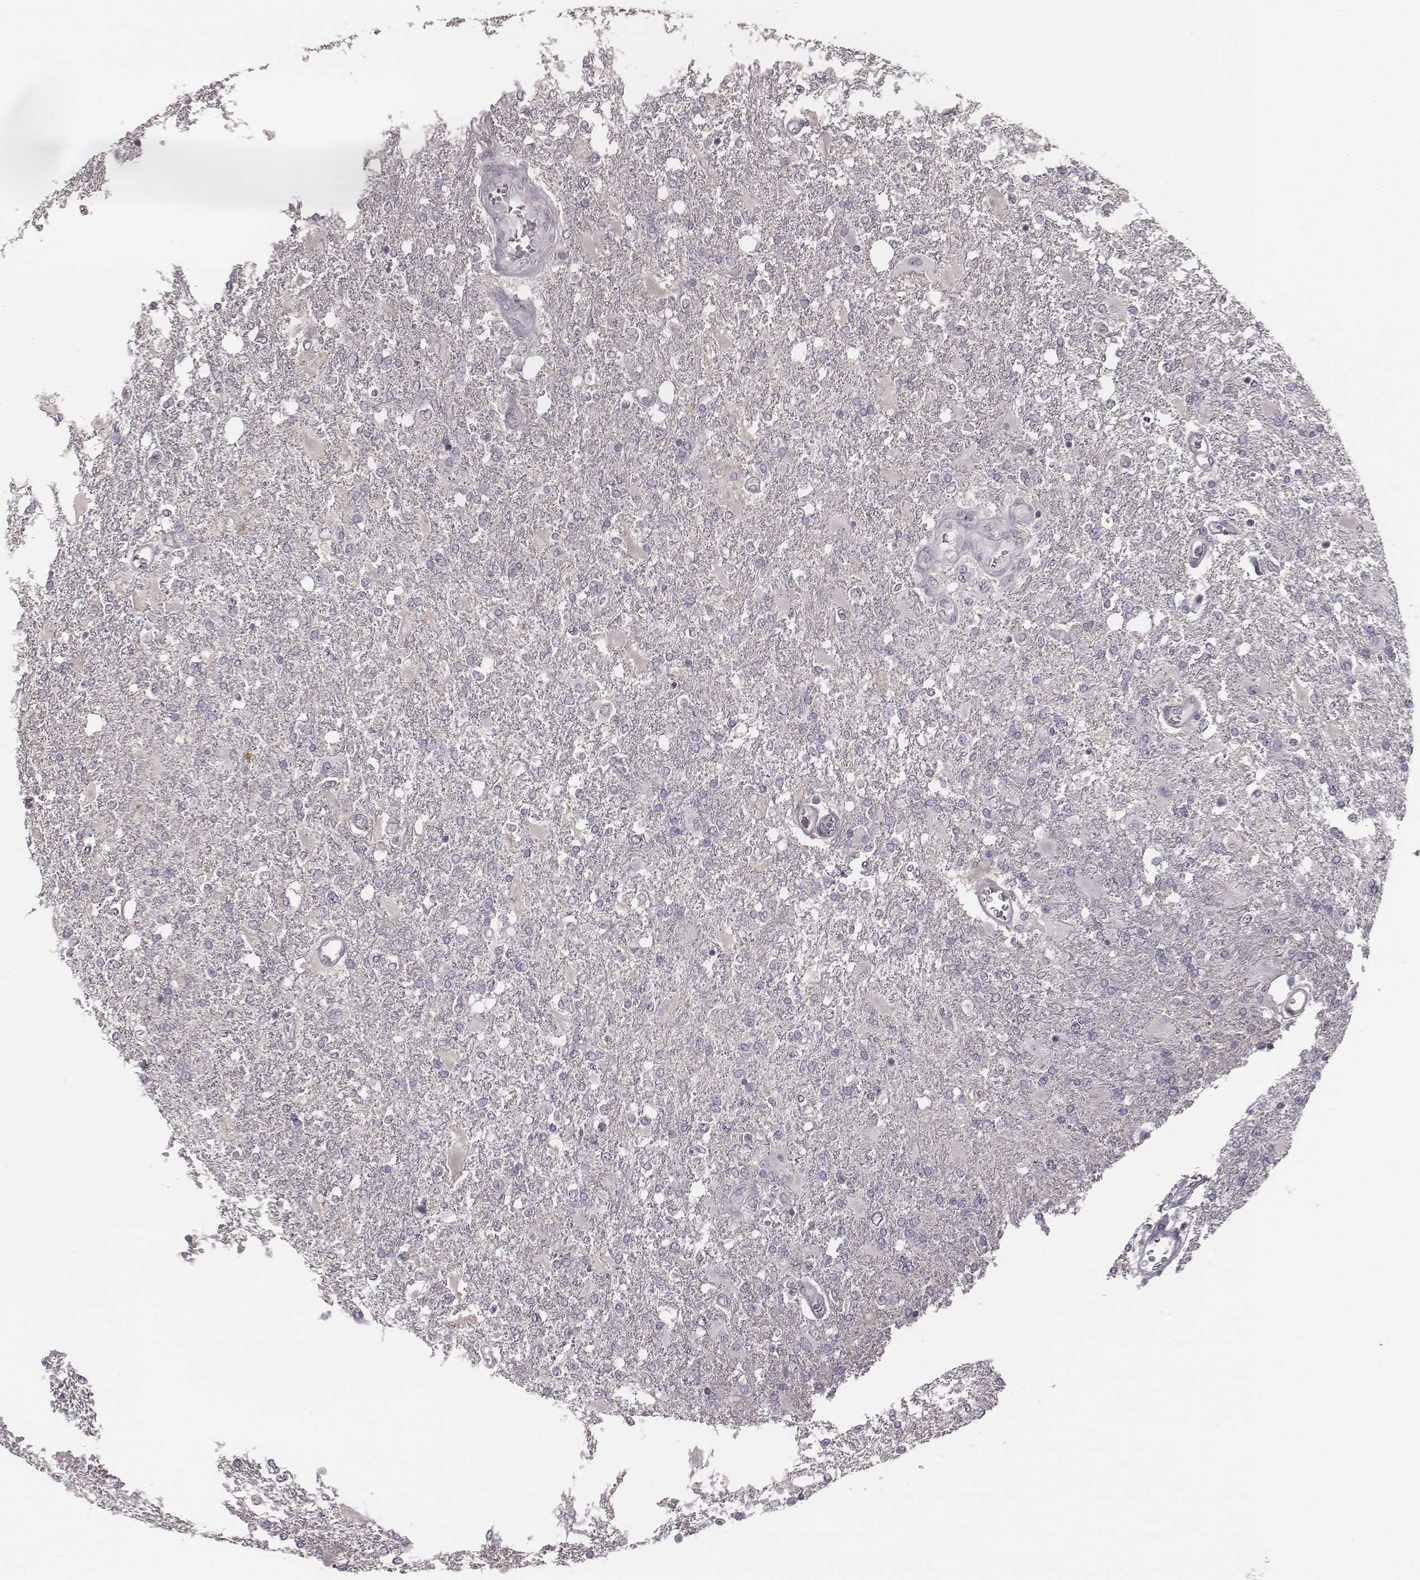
{"staining": {"intensity": "negative", "quantity": "none", "location": "none"}, "tissue": "glioma", "cell_type": "Tumor cells", "image_type": "cancer", "snomed": [{"axis": "morphology", "description": "Glioma, malignant, High grade"}, {"axis": "topography", "description": "Cerebral cortex"}], "caption": "There is no significant expression in tumor cells of glioma. The staining is performed using DAB brown chromogen with nuclei counter-stained in using hematoxylin.", "gene": "TLX3", "patient": {"sex": "male", "age": 79}}